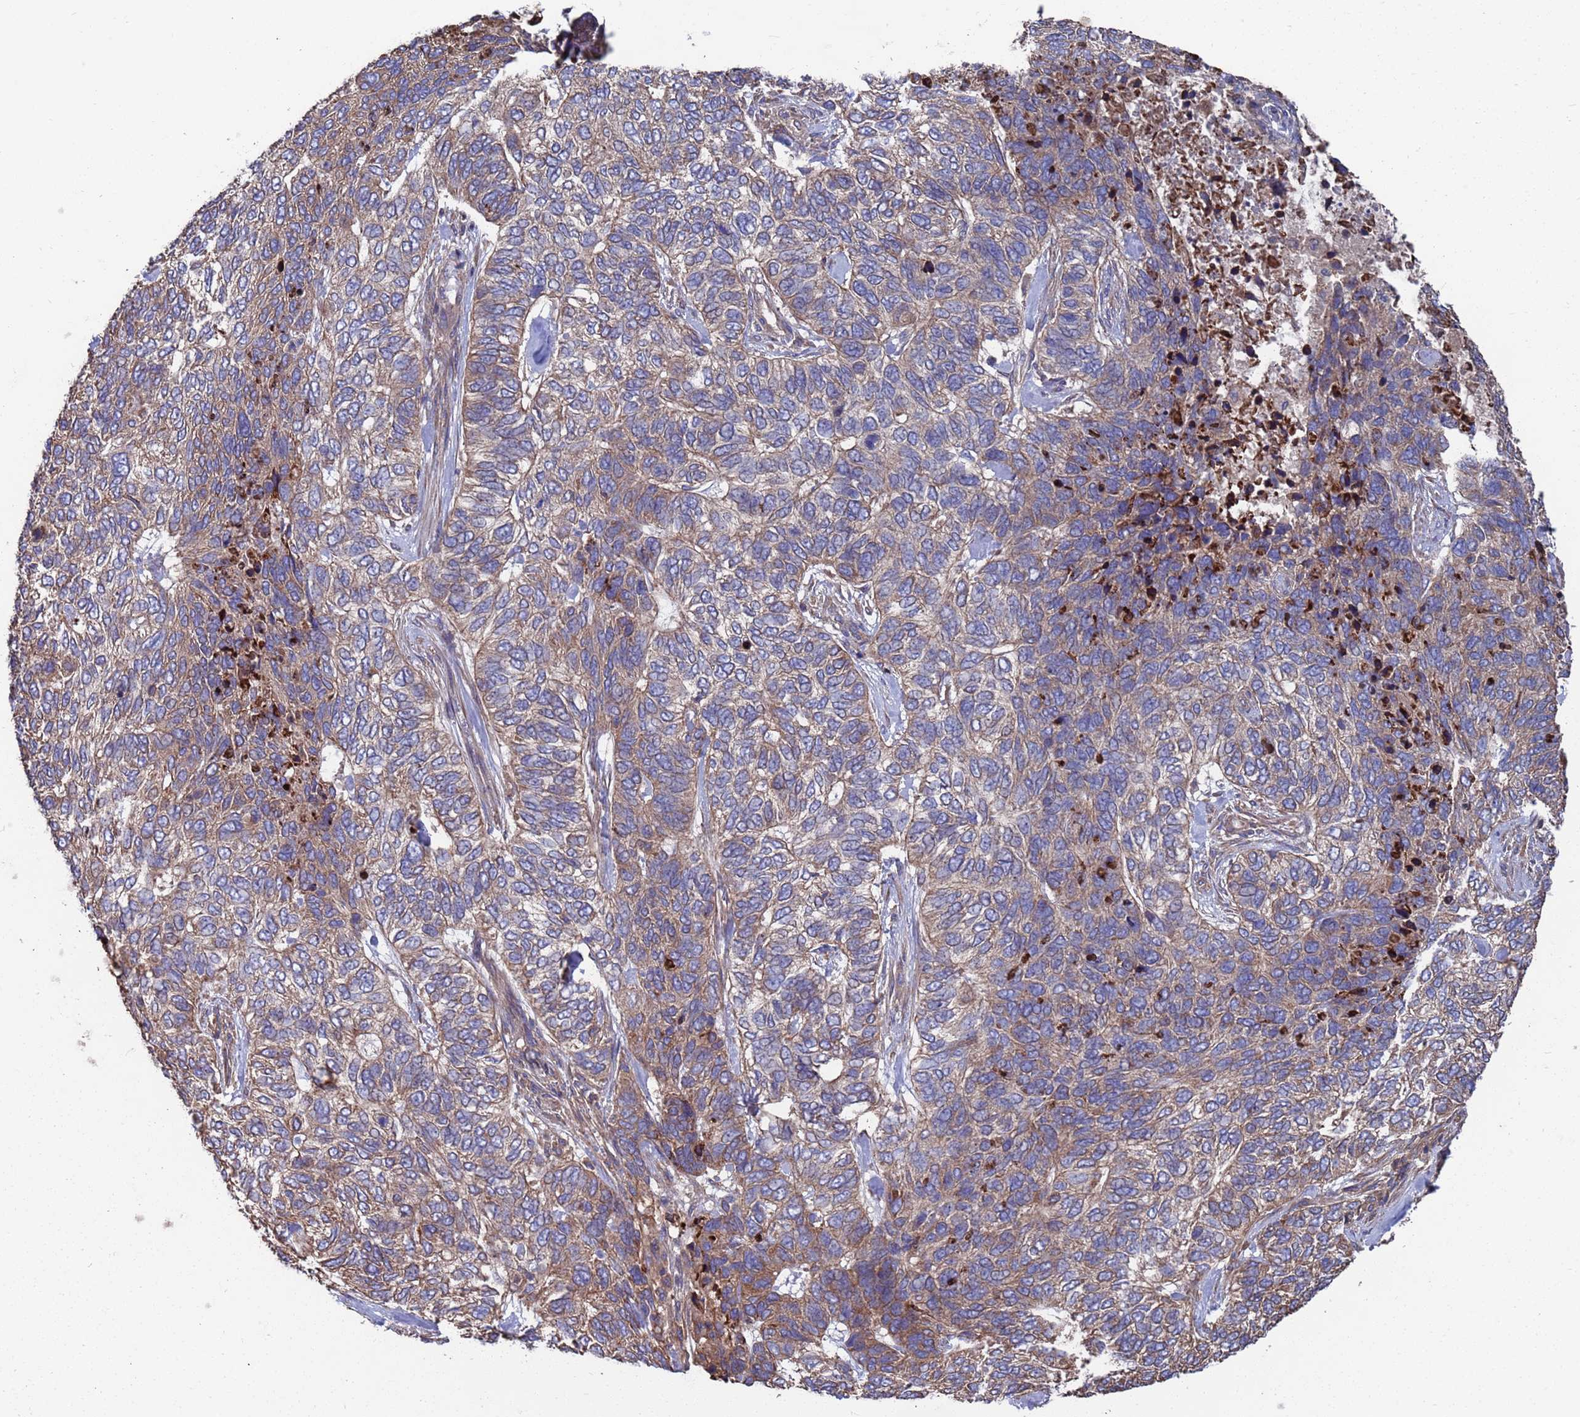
{"staining": {"intensity": "weak", "quantity": "25%-75%", "location": "cytoplasmic/membranous"}, "tissue": "skin cancer", "cell_type": "Tumor cells", "image_type": "cancer", "snomed": [{"axis": "morphology", "description": "Basal cell carcinoma"}, {"axis": "topography", "description": "Skin"}], "caption": "IHC photomicrograph of skin cancer (basal cell carcinoma) stained for a protein (brown), which reveals low levels of weak cytoplasmic/membranous positivity in approximately 25%-75% of tumor cells.", "gene": "PYCR1", "patient": {"sex": "female", "age": 65}}